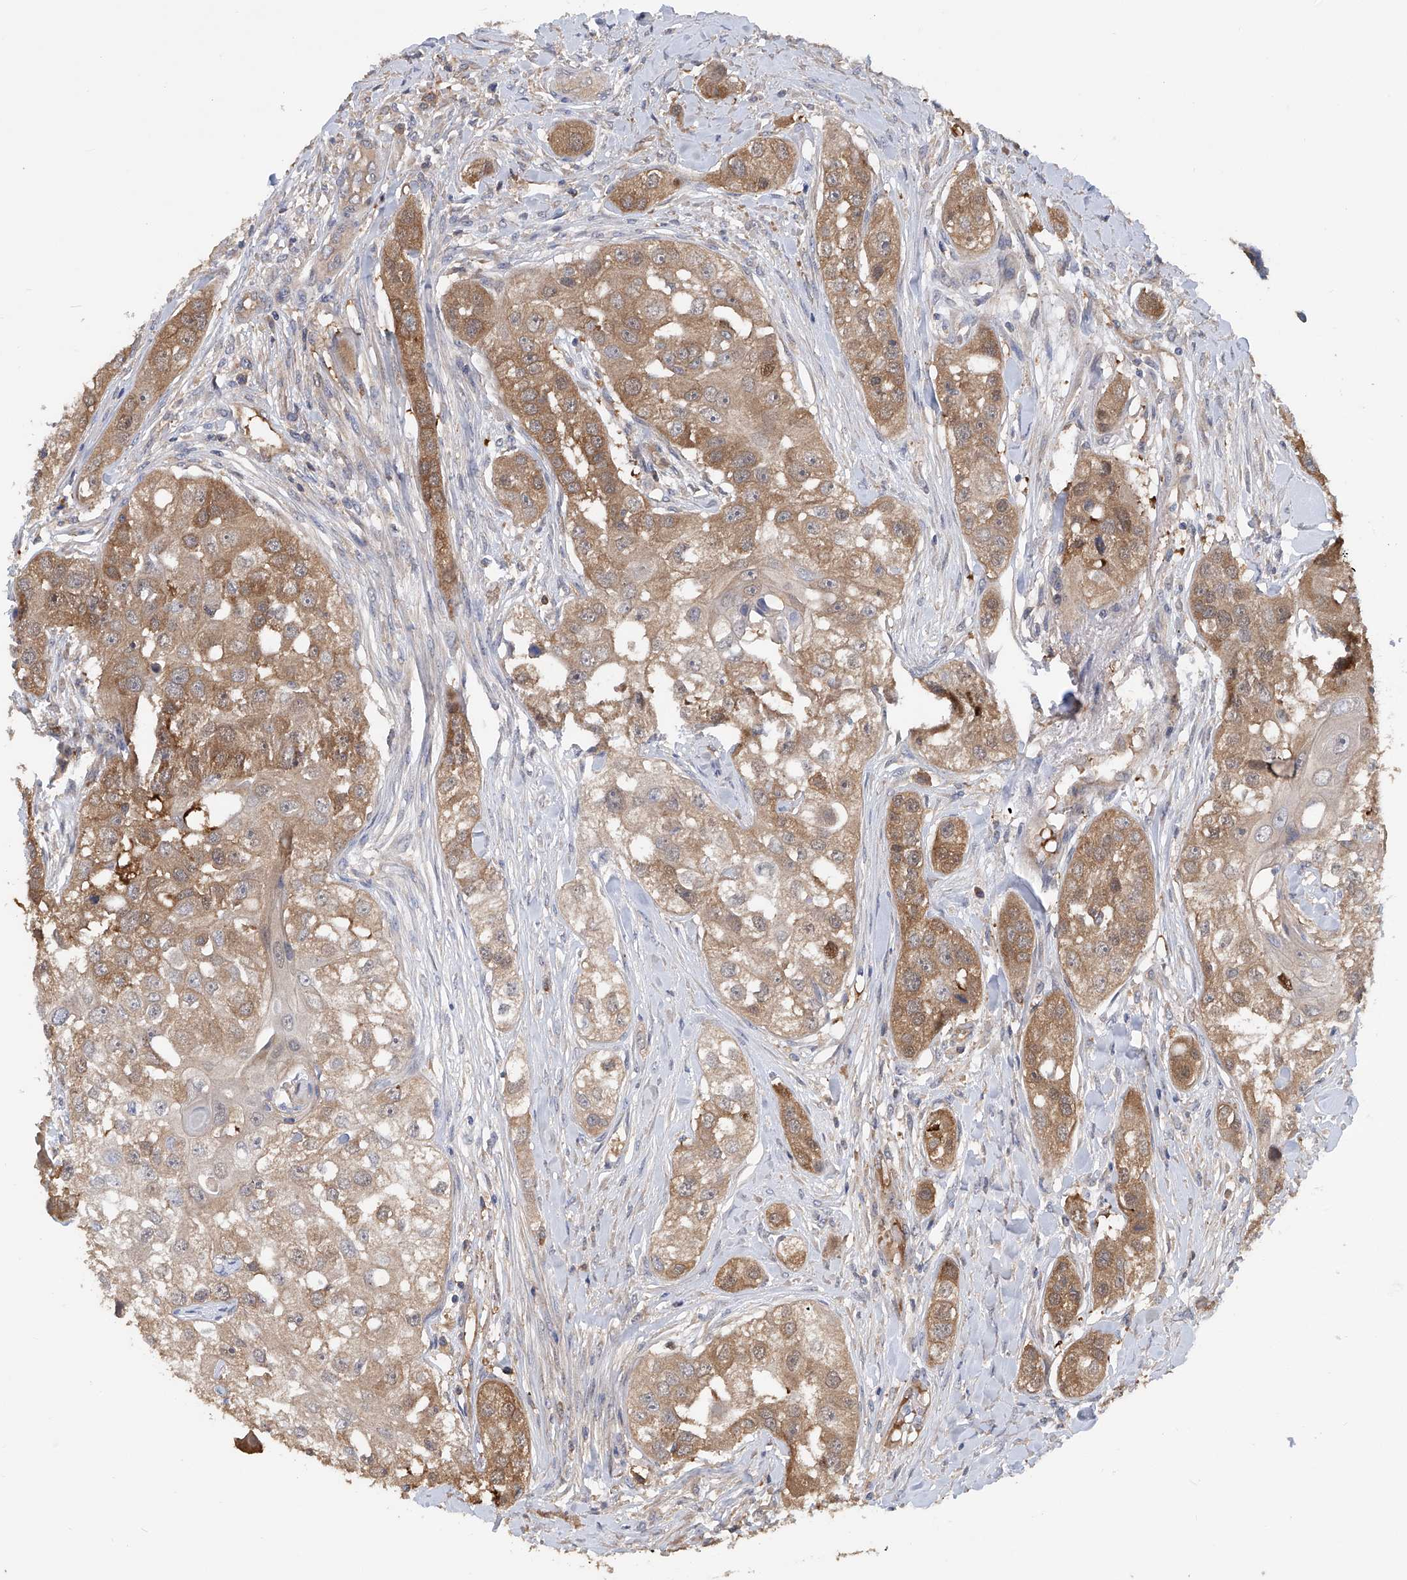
{"staining": {"intensity": "moderate", "quantity": ">75%", "location": "cytoplasmic/membranous"}, "tissue": "head and neck cancer", "cell_type": "Tumor cells", "image_type": "cancer", "snomed": [{"axis": "morphology", "description": "Normal tissue, NOS"}, {"axis": "morphology", "description": "Squamous cell carcinoma, NOS"}, {"axis": "topography", "description": "Skeletal muscle"}, {"axis": "topography", "description": "Head-Neck"}], "caption": "Moderate cytoplasmic/membranous staining is appreciated in about >75% of tumor cells in squamous cell carcinoma (head and neck).", "gene": "NUDT17", "patient": {"sex": "male", "age": 51}}